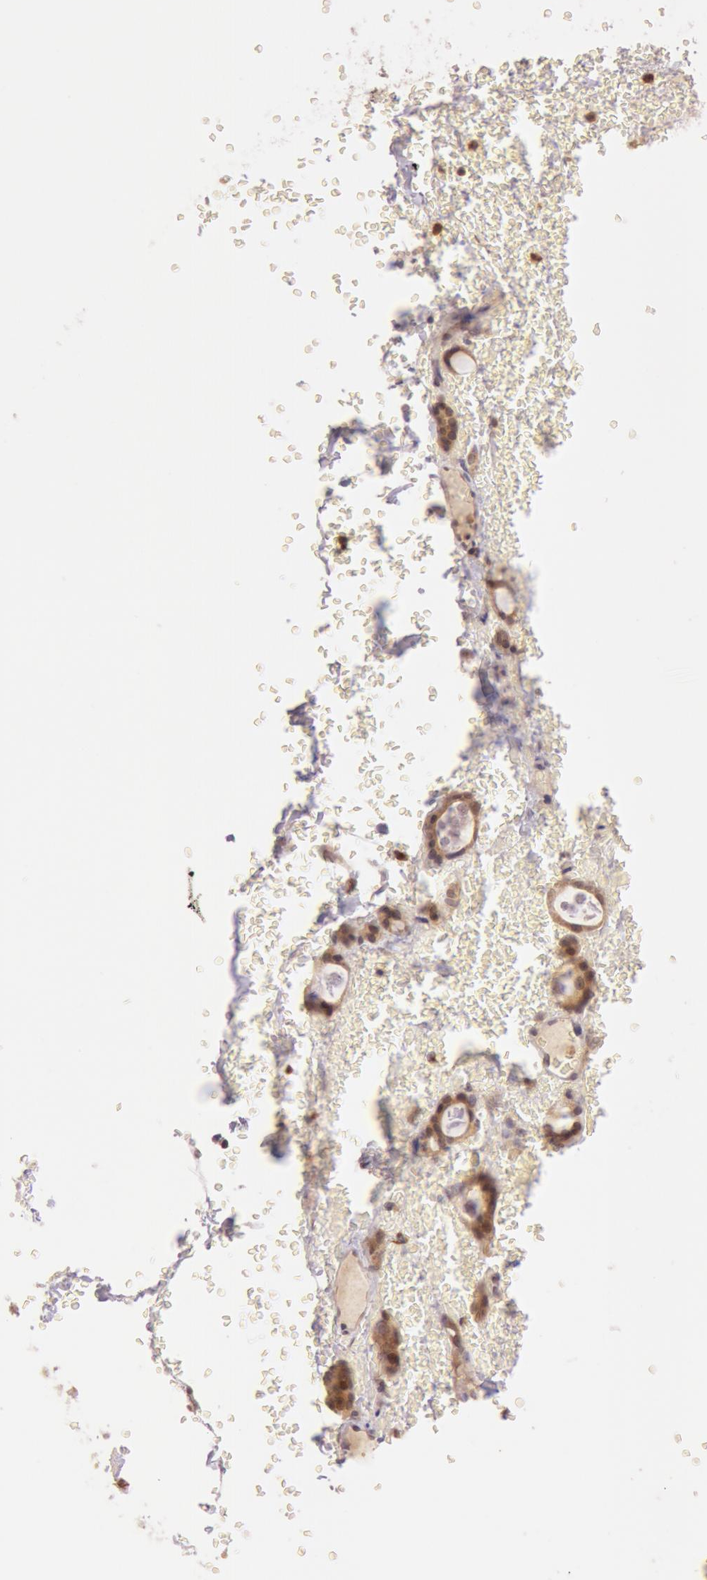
{"staining": {"intensity": "moderate", "quantity": ">75%", "location": "cytoplasmic/membranous"}, "tissue": "thyroid cancer", "cell_type": "Tumor cells", "image_type": "cancer", "snomed": [{"axis": "morphology", "description": "Follicular adenoma carcinoma, NOS"}, {"axis": "topography", "description": "Thyroid gland"}], "caption": "Immunohistochemistry (IHC) of thyroid cancer (follicular adenoma carcinoma) shows medium levels of moderate cytoplasmic/membranous positivity in about >75% of tumor cells.", "gene": "ATG2B", "patient": {"sex": "female", "age": 71}}